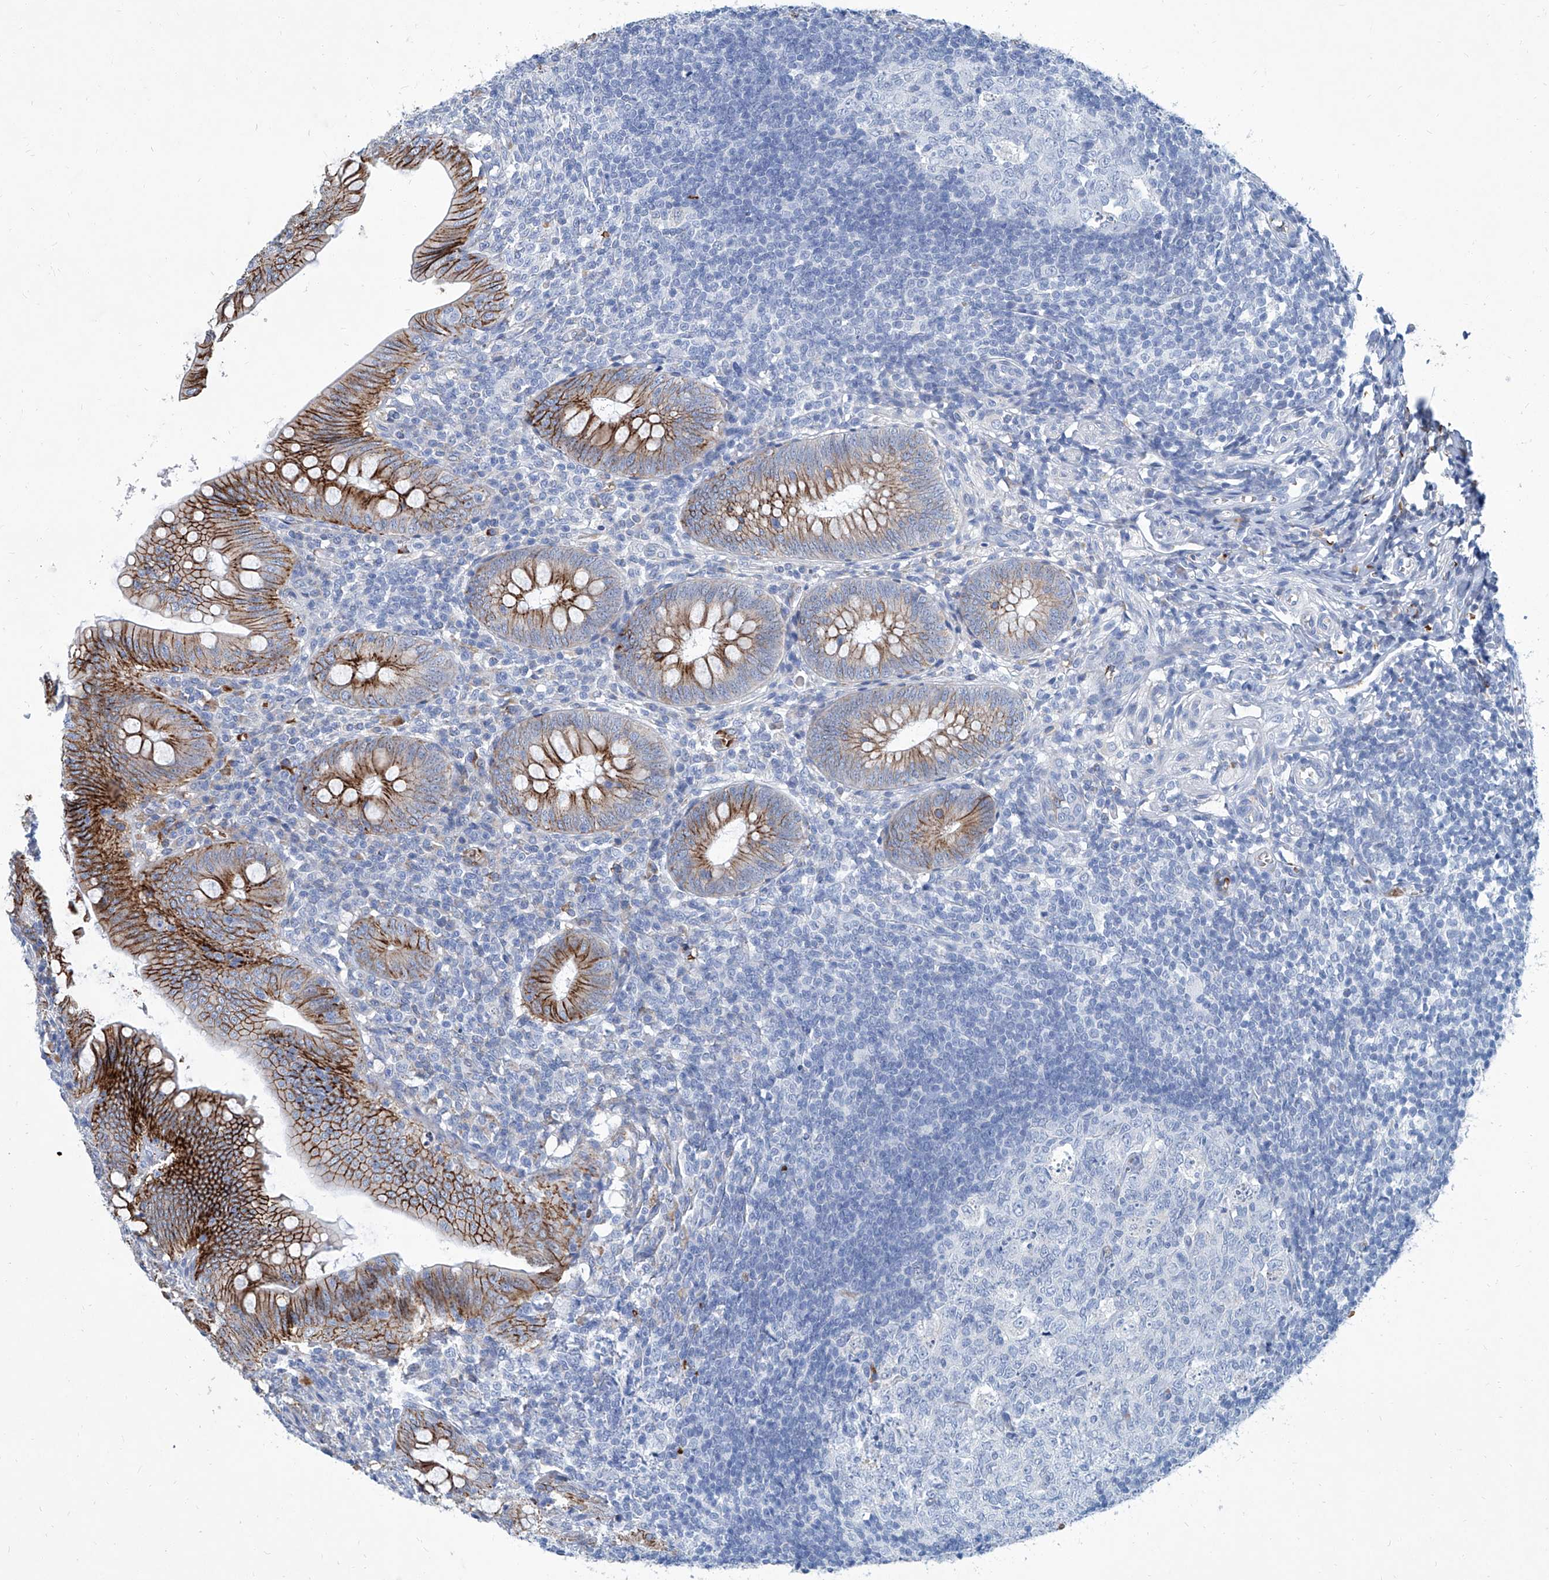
{"staining": {"intensity": "moderate", "quantity": ">75%", "location": "cytoplasmic/membranous"}, "tissue": "appendix", "cell_type": "Glandular cells", "image_type": "normal", "snomed": [{"axis": "morphology", "description": "Normal tissue, NOS"}, {"axis": "topography", "description": "Appendix"}], "caption": "An IHC histopathology image of benign tissue is shown. Protein staining in brown shows moderate cytoplasmic/membranous positivity in appendix within glandular cells. The staining is performed using DAB (3,3'-diaminobenzidine) brown chromogen to label protein expression. The nuclei are counter-stained blue using hematoxylin.", "gene": "FPR2", "patient": {"sex": "male", "age": 14}}